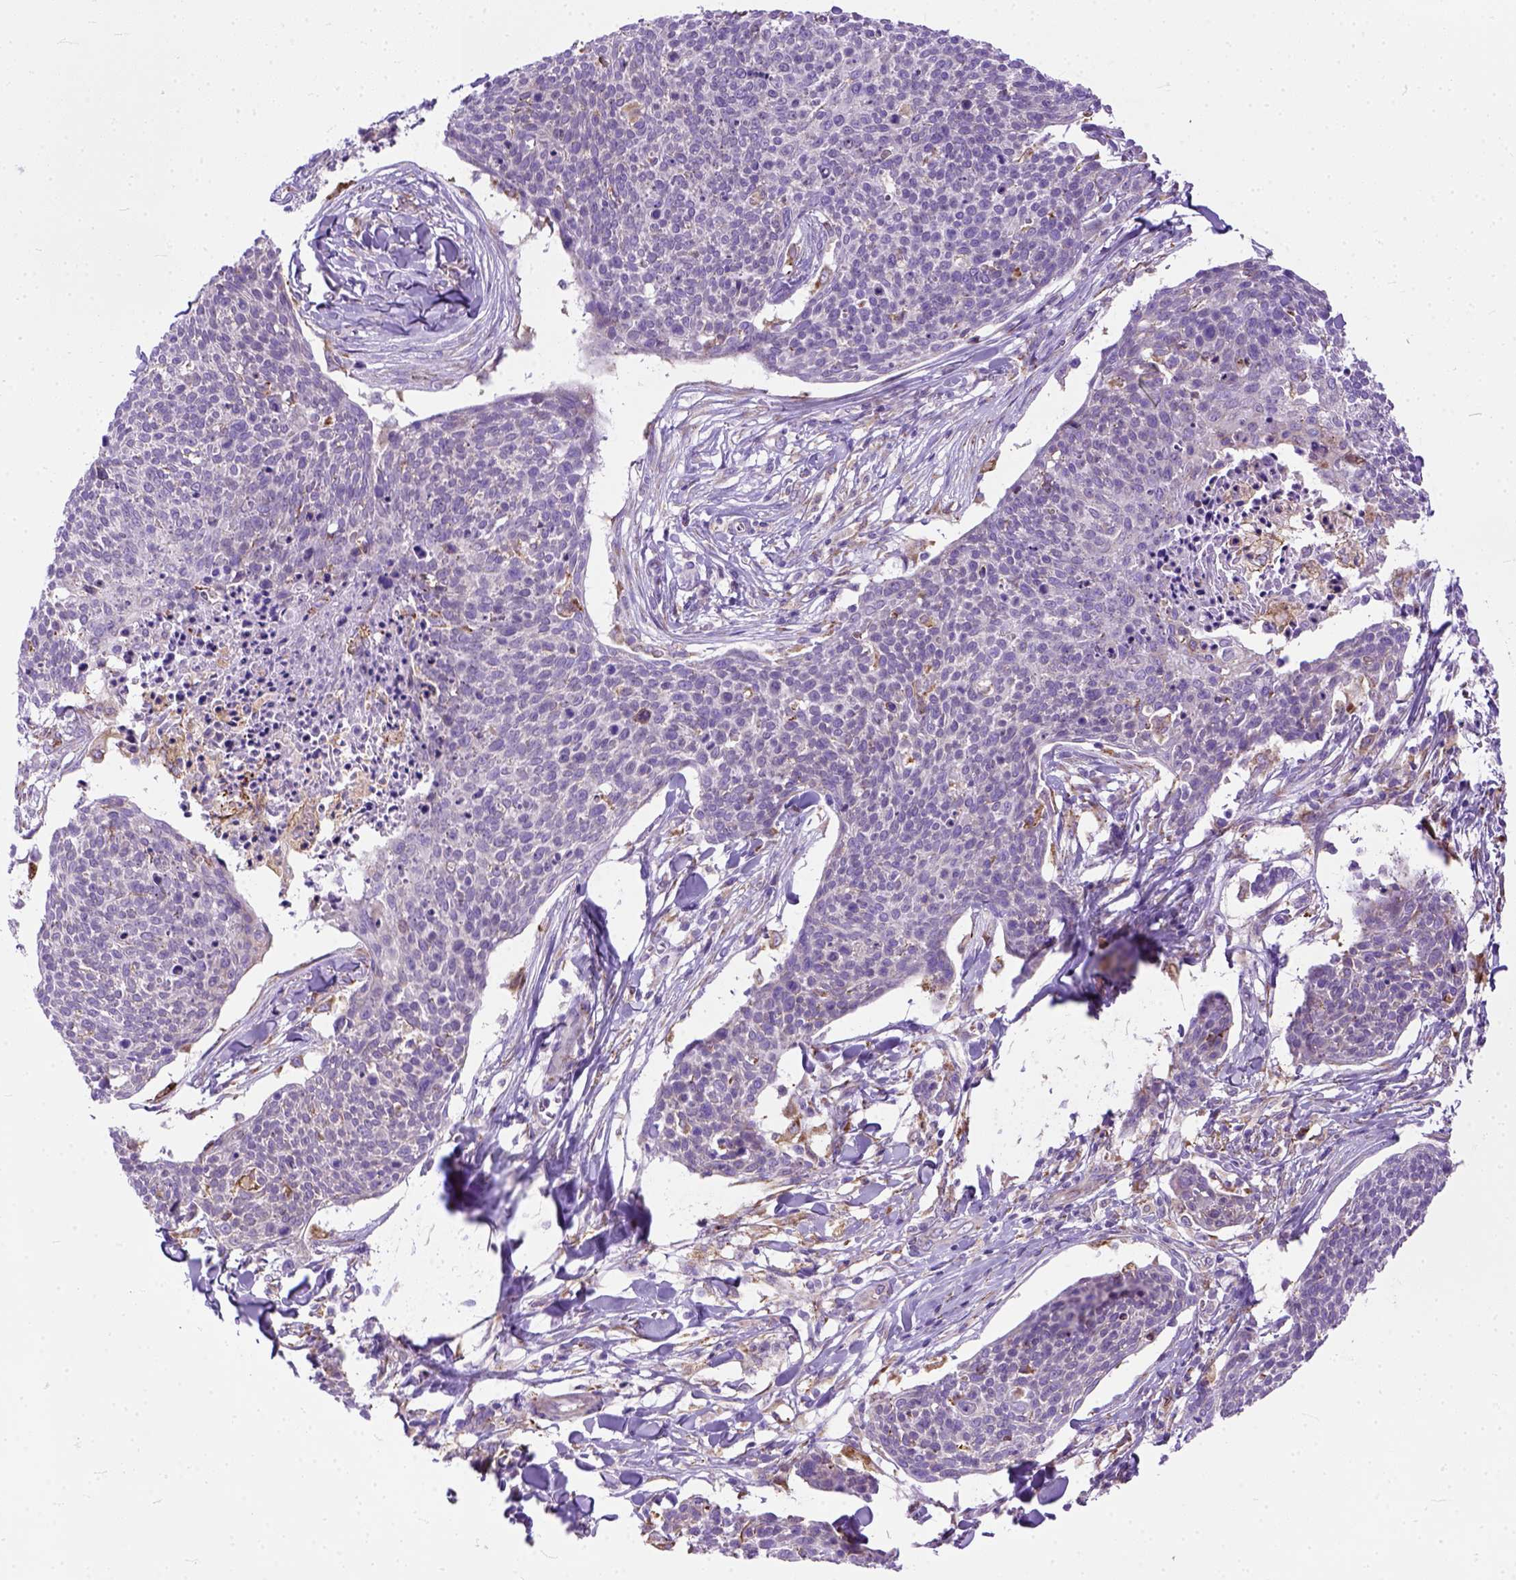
{"staining": {"intensity": "moderate", "quantity": ">75%", "location": "cytoplasmic/membranous"}, "tissue": "skin cancer", "cell_type": "Tumor cells", "image_type": "cancer", "snomed": [{"axis": "morphology", "description": "Squamous cell carcinoma, NOS"}, {"axis": "topography", "description": "Skin"}, {"axis": "topography", "description": "Vulva"}], "caption": "A high-resolution photomicrograph shows immunohistochemistry (IHC) staining of skin squamous cell carcinoma, which shows moderate cytoplasmic/membranous positivity in approximately >75% of tumor cells.", "gene": "PLK4", "patient": {"sex": "female", "age": 75}}